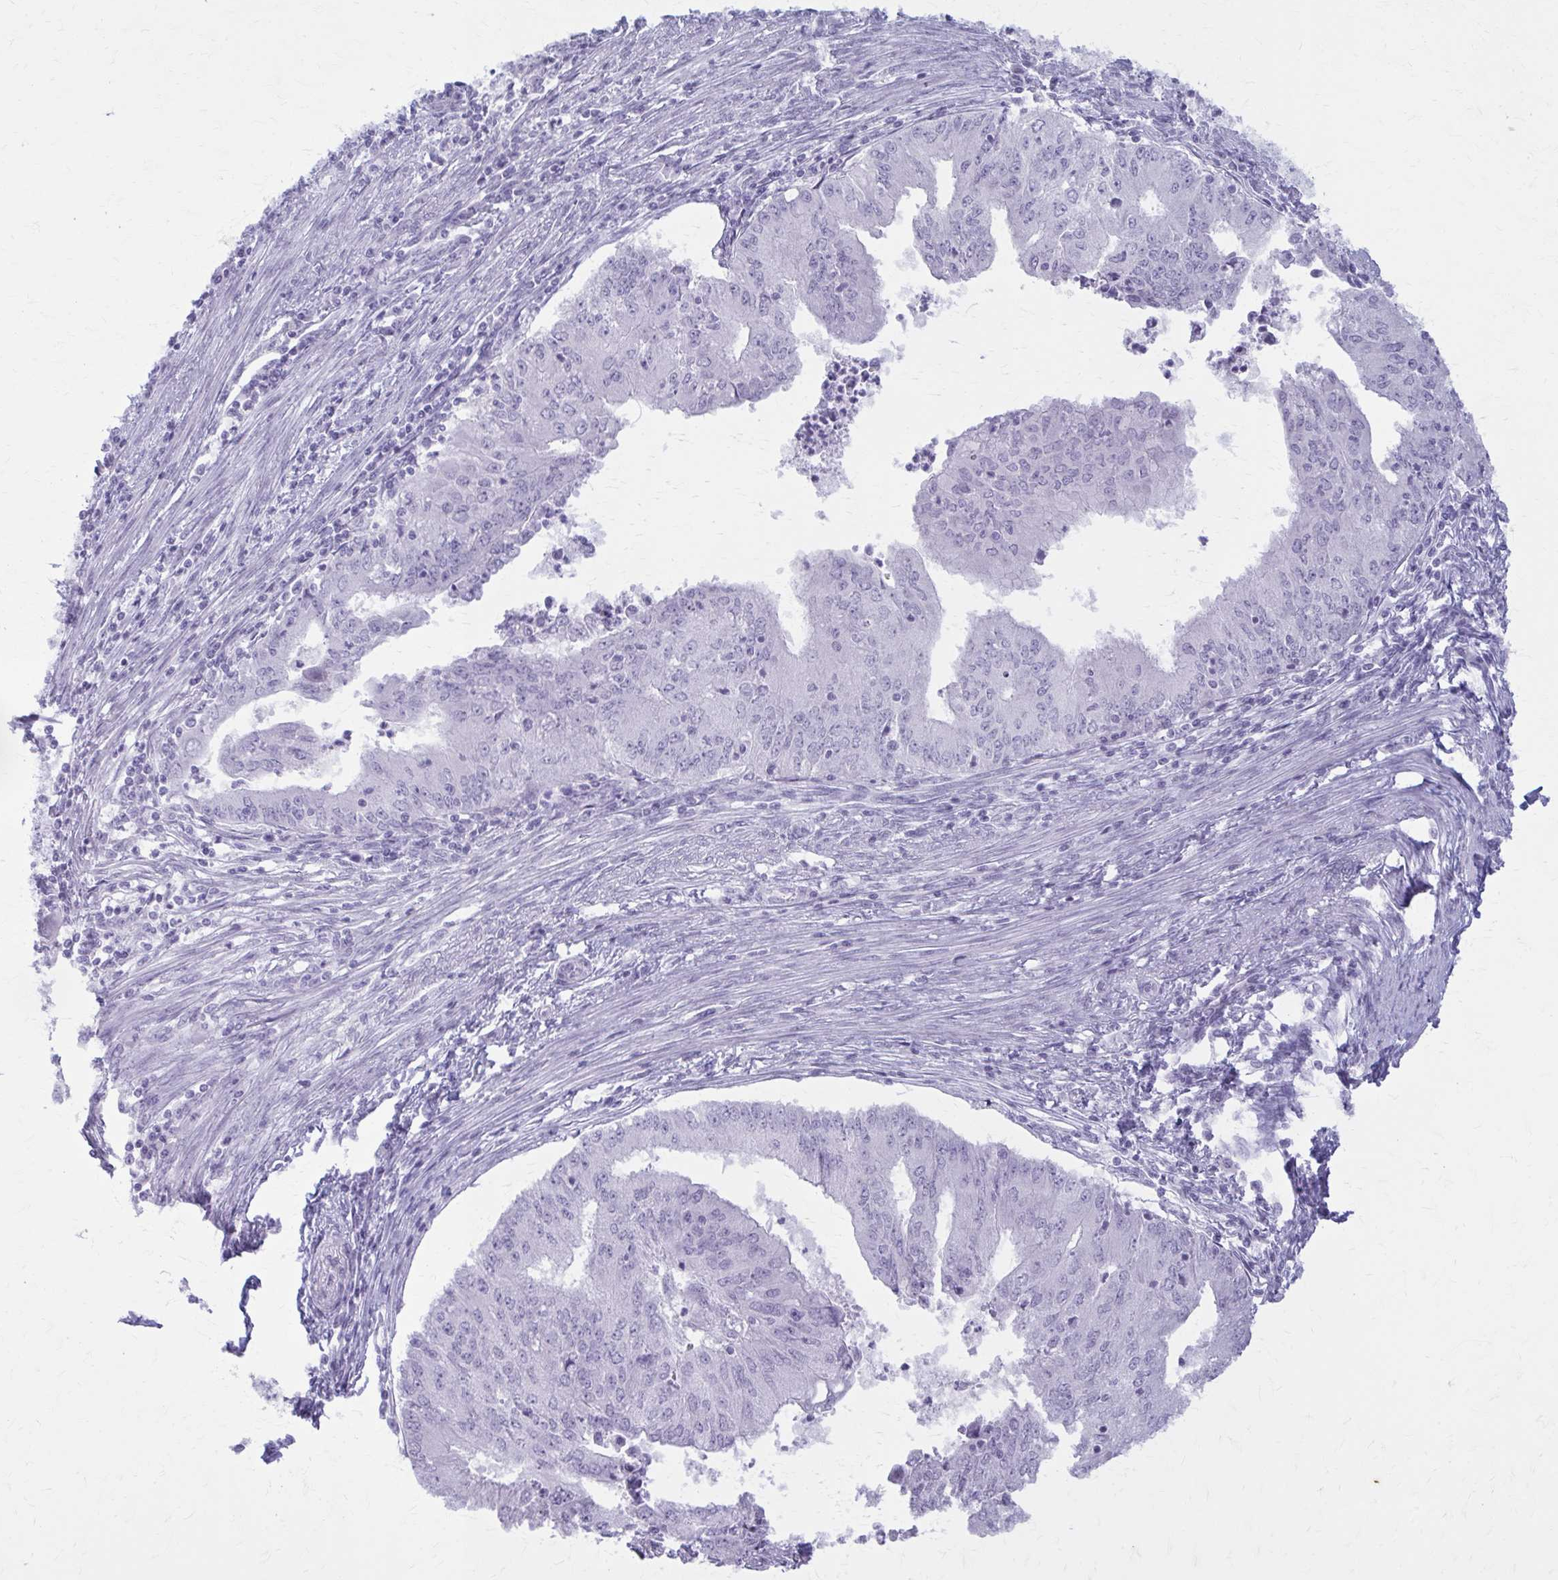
{"staining": {"intensity": "negative", "quantity": "none", "location": "none"}, "tissue": "endometrial cancer", "cell_type": "Tumor cells", "image_type": "cancer", "snomed": [{"axis": "morphology", "description": "Adenocarcinoma, NOS"}, {"axis": "topography", "description": "Endometrium"}], "caption": "DAB (3,3'-diaminobenzidine) immunohistochemical staining of human adenocarcinoma (endometrial) shows no significant positivity in tumor cells. (DAB (3,3'-diaminobenzidine) immunohistochemistry (IHC) visualized using brightfield microscopy, high magnification).", "gene": "KRT5", "patient": {"sex": "female", "age": 50}}